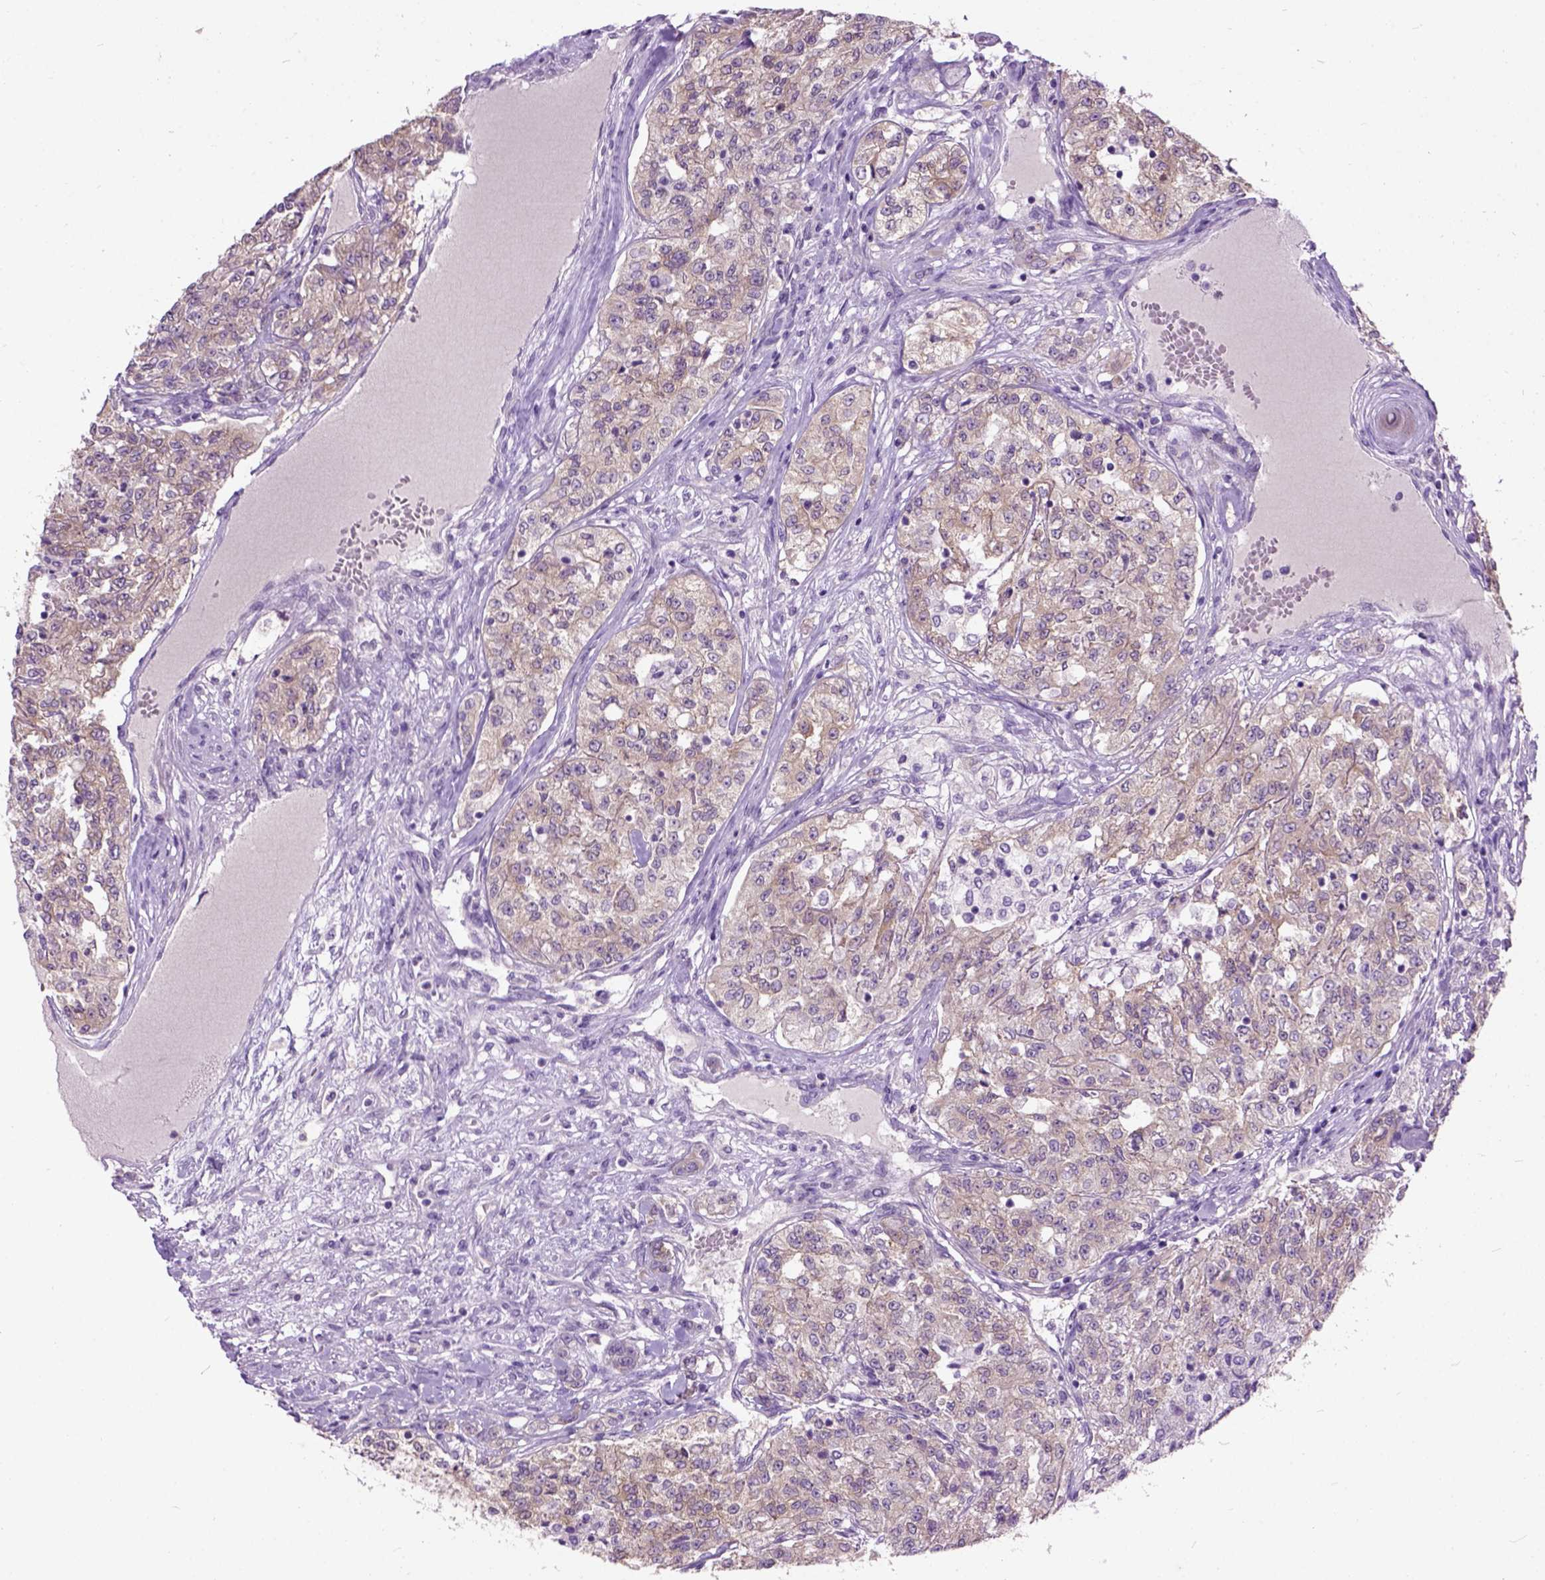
{"staining": {"intensity": "weak", "quantity": ">75%", "location": "cytoplasmic/membranous"}, "tissue": "renal cancer", "cell_type": "Tumor cells", "image_type": "cancer", "snomed": [{"axis": "morphology", "description": "Adenocarcinoma, NOS"}, {"axis": "topography", "description": "Kidney"}], "caption": "Tumor cells show low levels of weak cytoplasmic/membranous positivity in approximately >75% of cells in human renal cancer.", "gene": "MAPT", "patient": {"sex": "female", "age": 63}}